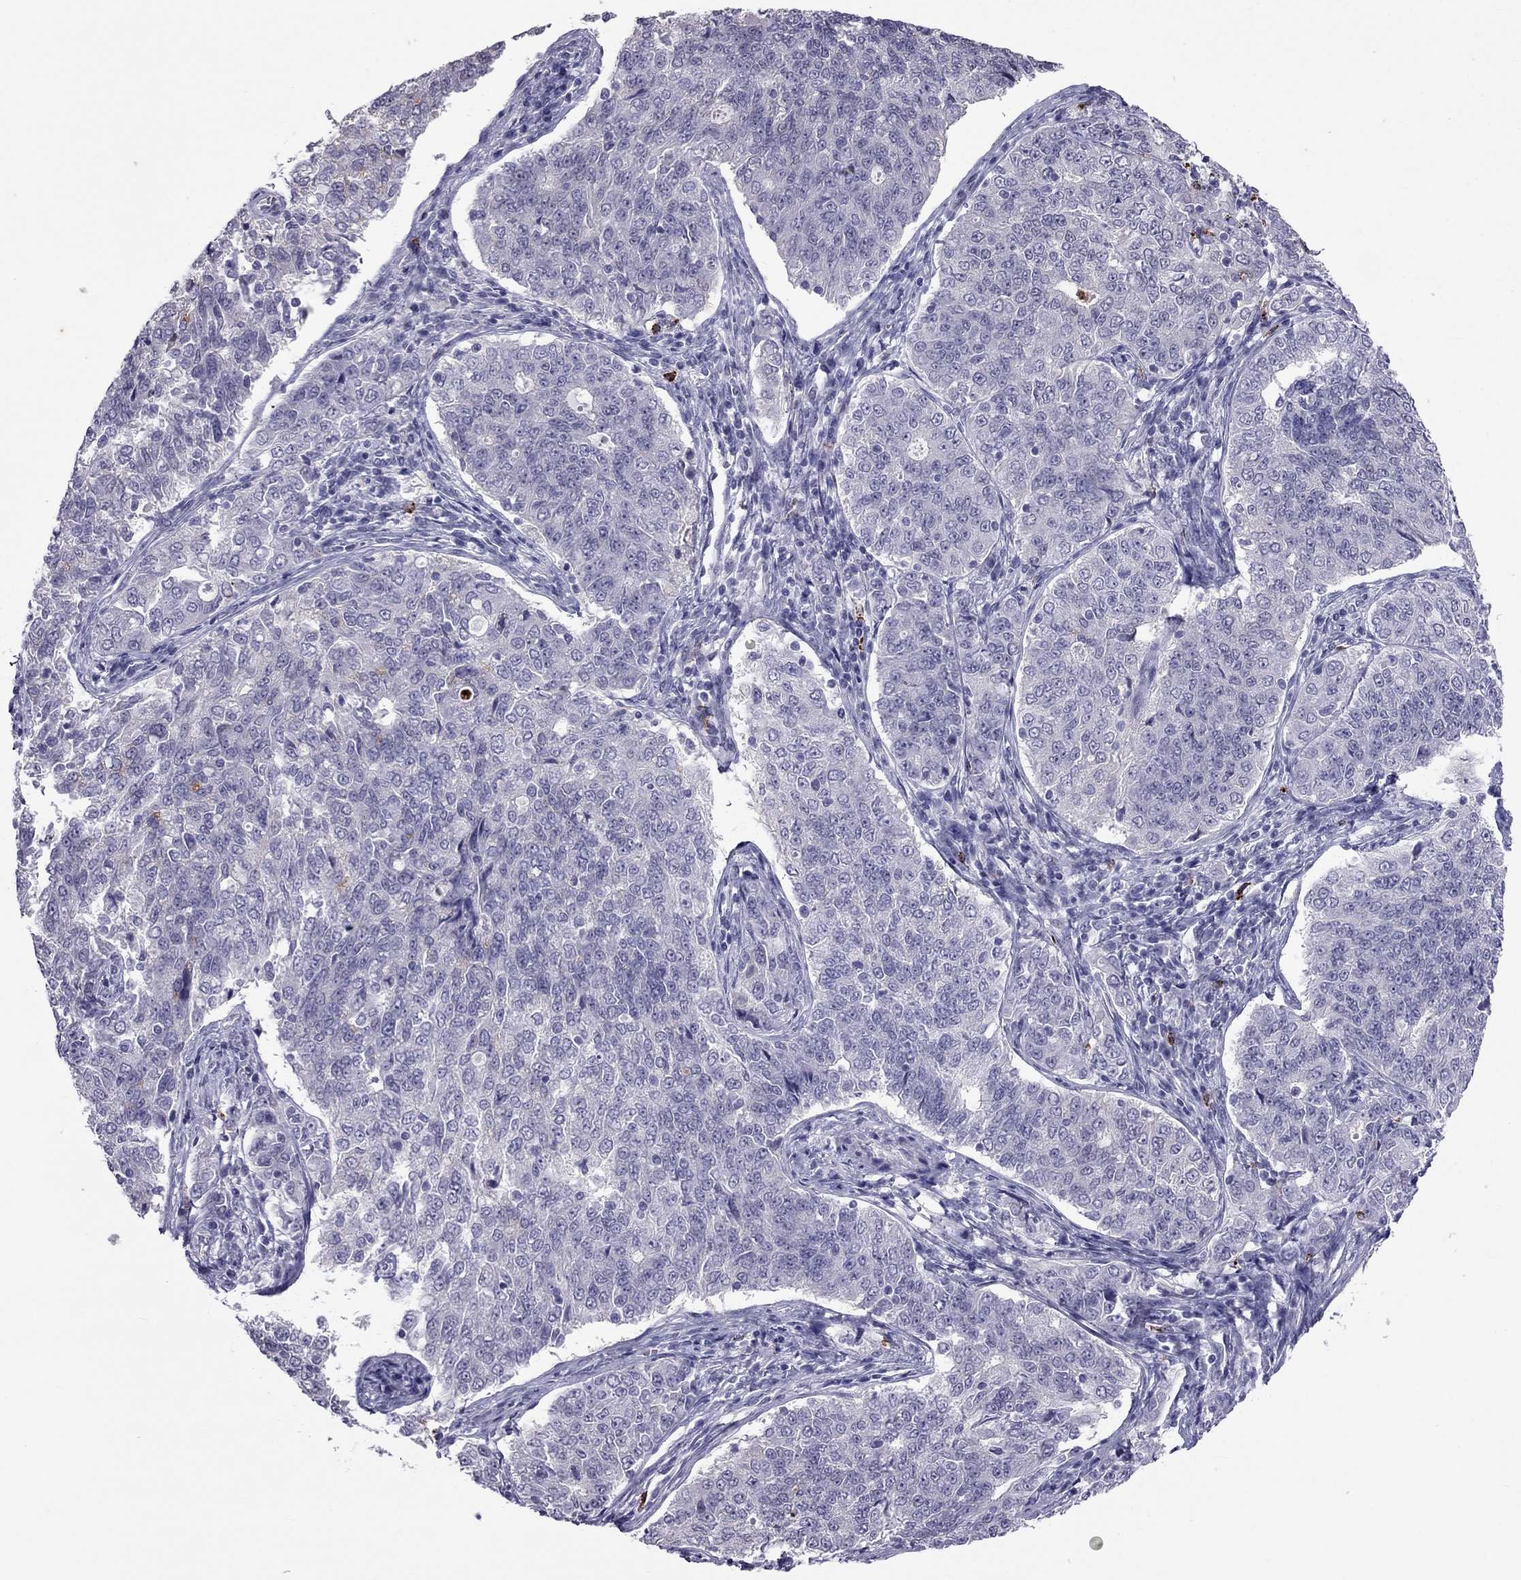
{"staining": {"intensity": "negative", "quantity": "none", "location": "none"}, "tissue": "endometrial cancer", "cell_type": "Tumor cells", "image_type": "cancer", "snomed": [{"axis": "morphology", "description": "Adenocarcinoma, NOS"}, {"axis": "topography", "description": "Endometrium"}], "caption": "A micrograph of adenocarcinoma (endometrial) stained for a protein exhibits no brown staining in tumor cells.", "gene": "CCL27", "patient": {"sex": "female", "age": 43}}